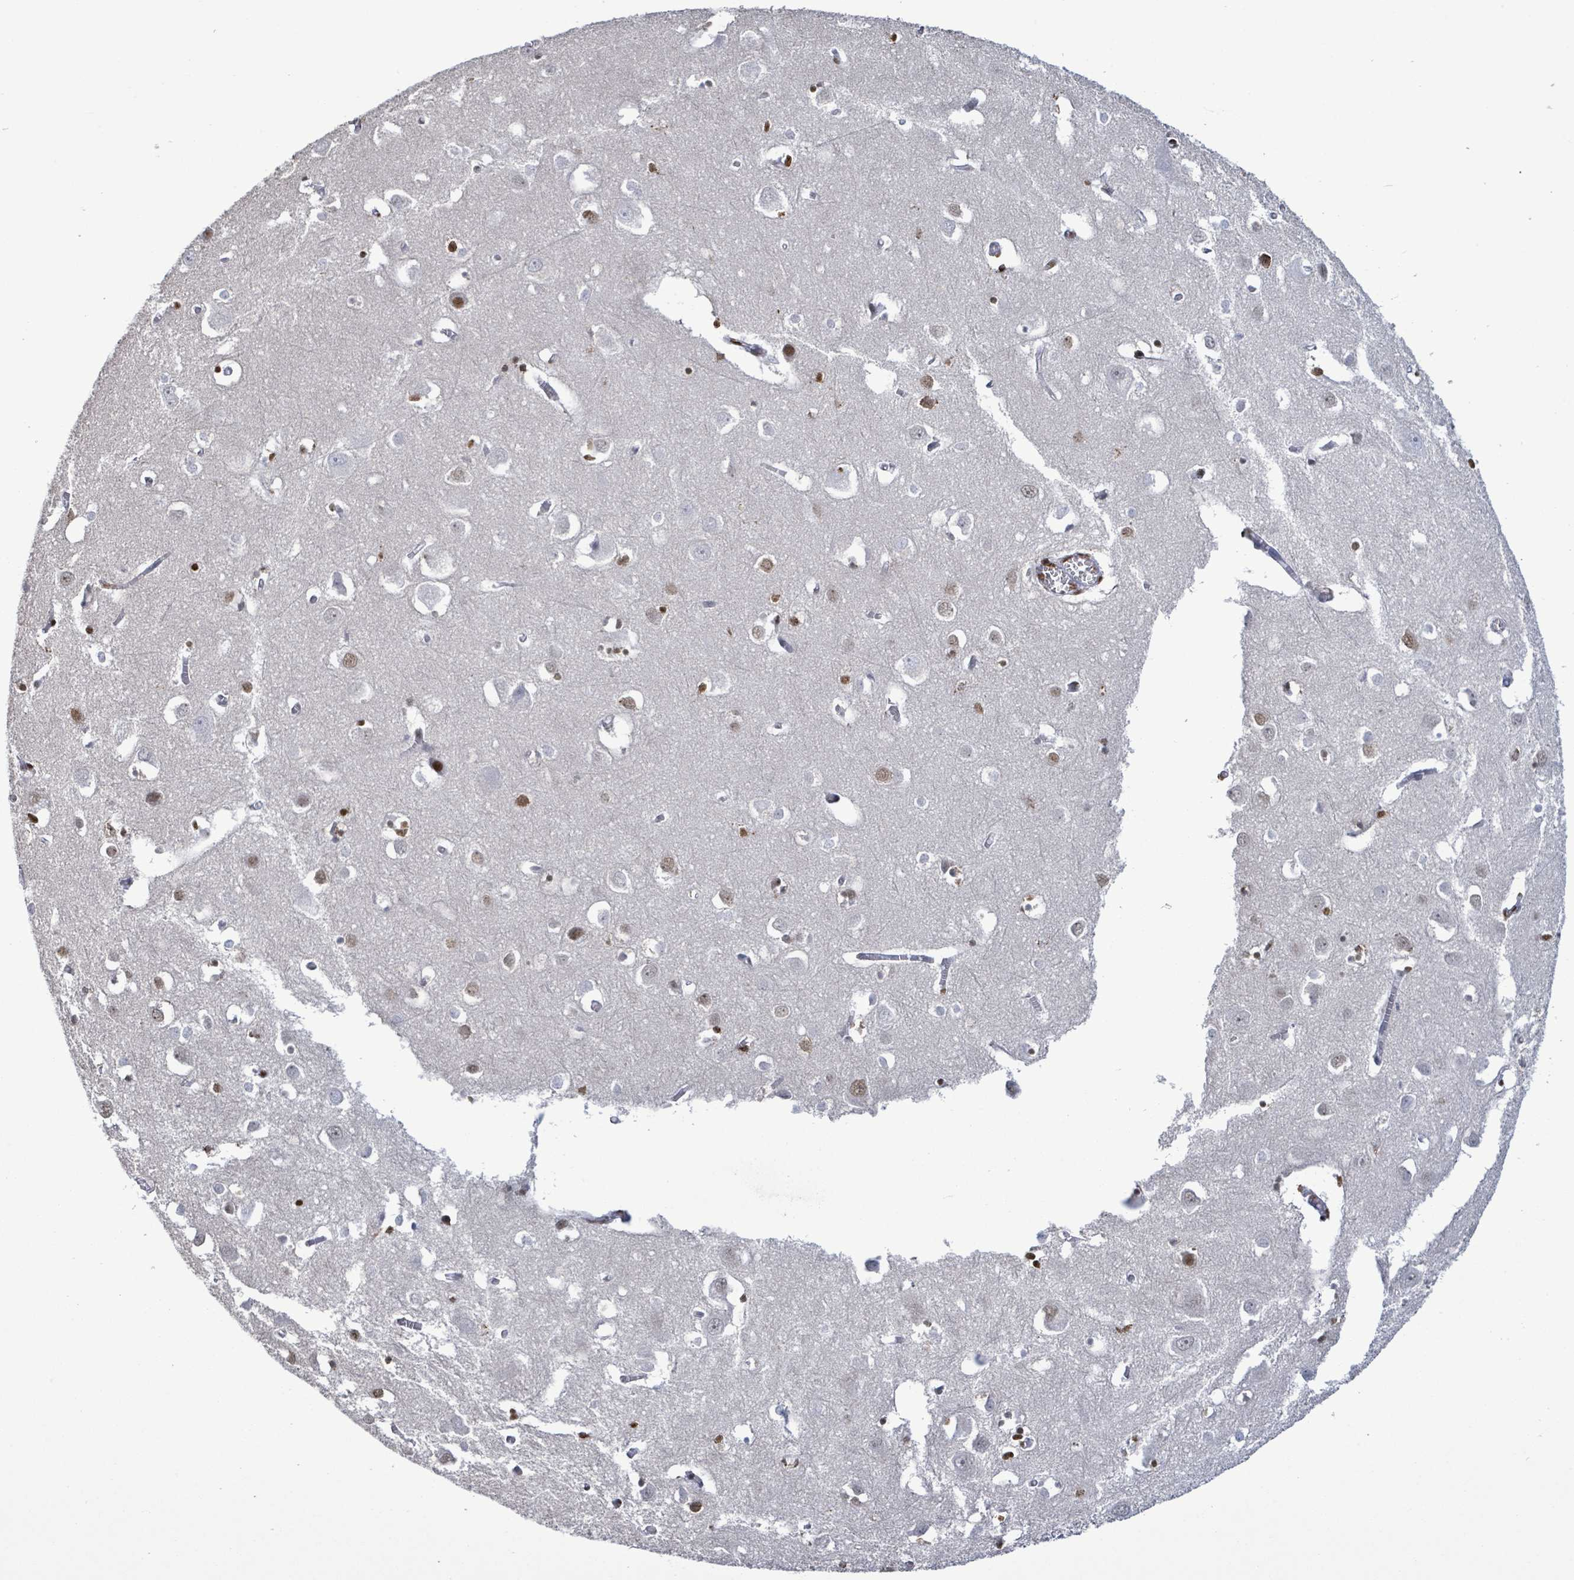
{"staining": {"intensity": "negative", "quantity": "none", "location": "none"}, "tissue": "cerebral cortex", "cell_type": "Endothelial cells", "image_type": "normal", "snomed": [{"axis": "morphology", "description": "Normal tissue, NOS"}, {"axis": "topography", "description": "Cerebral cortex"}], "caption": "Endothelial cells are negative for brown protein staining in normal cerebral cortex. The staining was performed using DAB (3,3'-diaminobenzidine) to visualize the protein expression in brown, while the nuclei were stained in blue with hematoxylin (Magnification: 20x).", "gene": "SAMD14", "patient": {"sex": "male", "age": 70}}